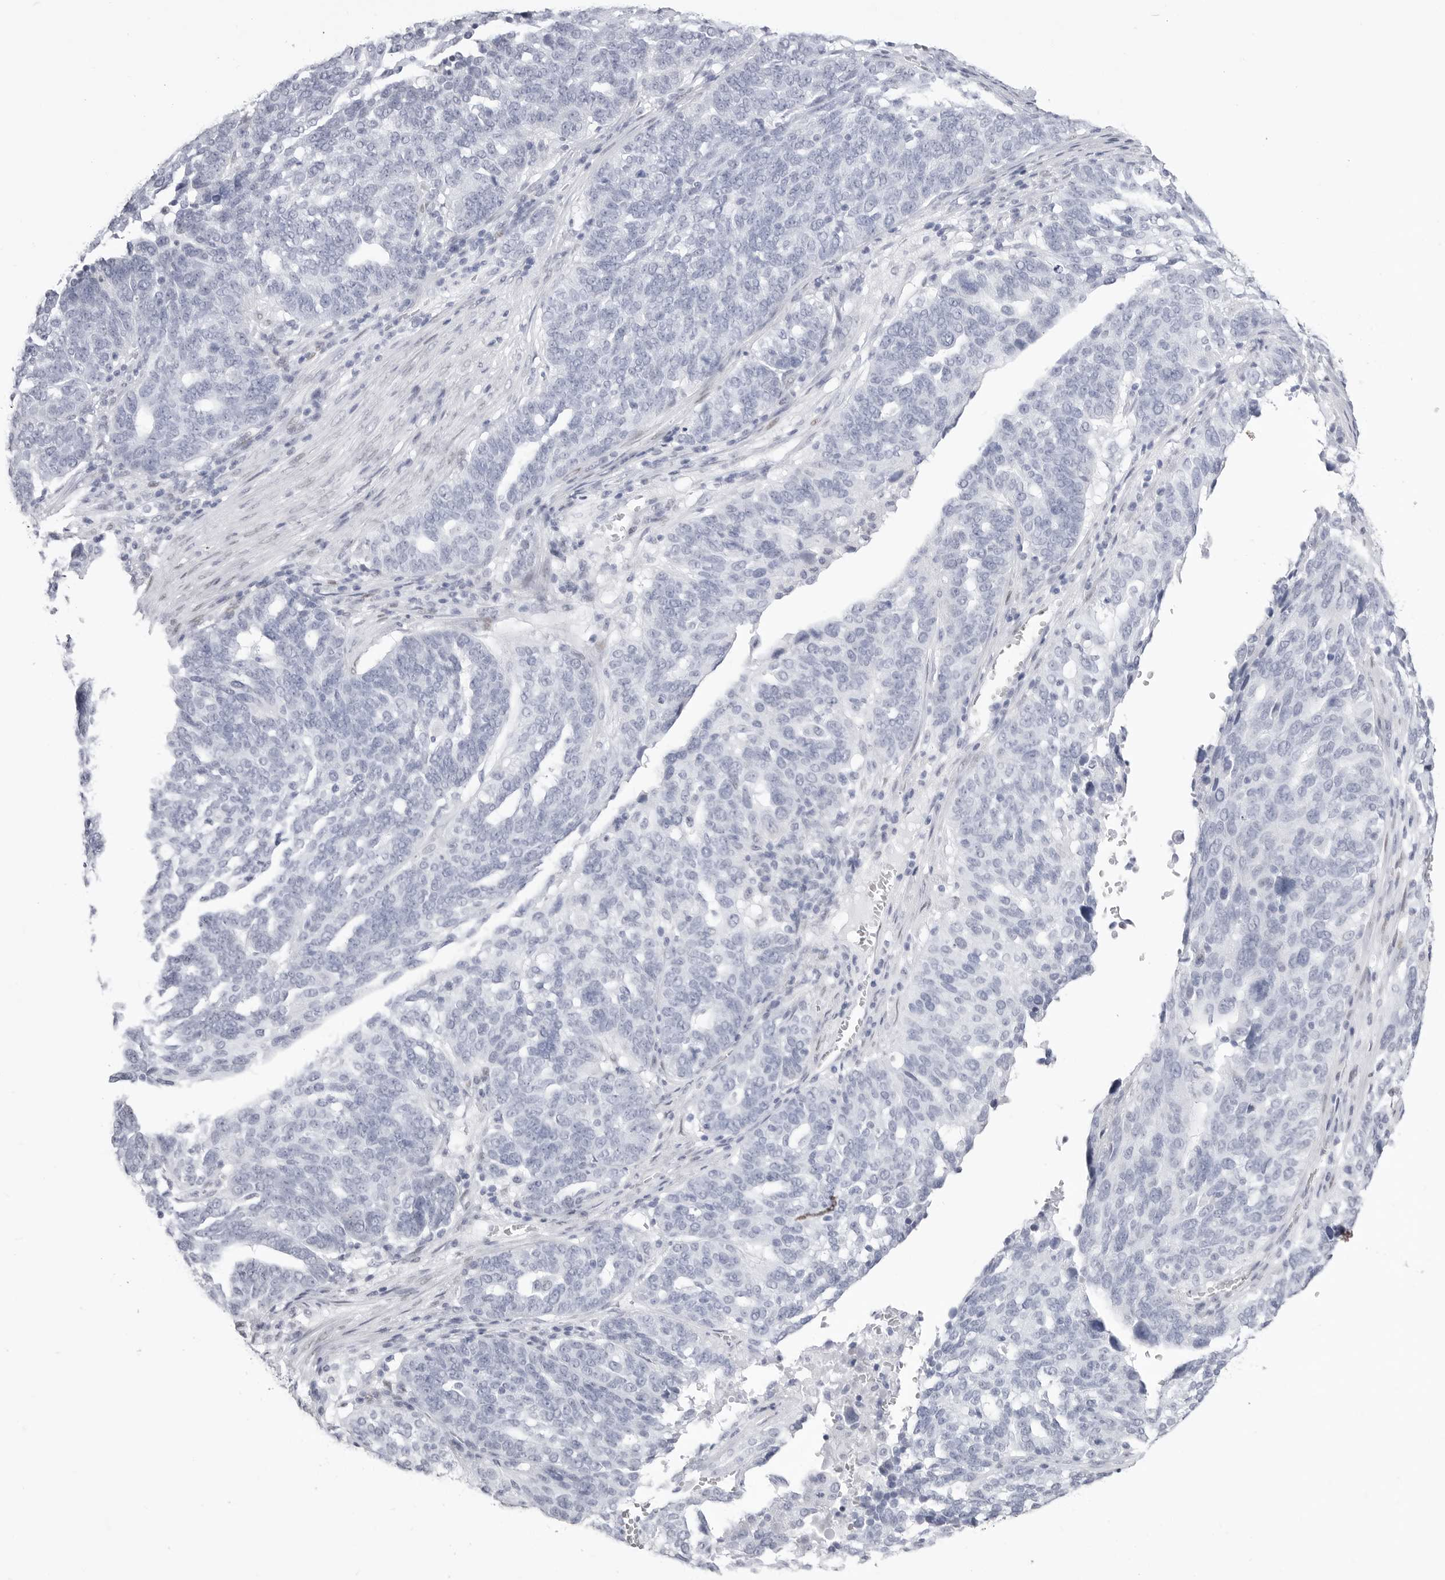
{"staining": {"intensity": "negative", "quantity": "none", "location": "none"}, "tissue": "ovarian cancer", "cell_type": "Tumor cells", "image_type": "cancer", "snomed": [{"axis": "morphology", "description": "Cystadenocarcinoma, serous, NOS"}, {"axis": "topography", "description": "Ovary"}], "caption": "This micrograph is of serous cystadenocarcinoma (ovarian) stained with IHC to label a protein in brown with the nuclei are counter-stained blue. There is no expression in tumor cells.", "gene": "TSSK1B", "patient": {"sex": "female", "age": 59}}